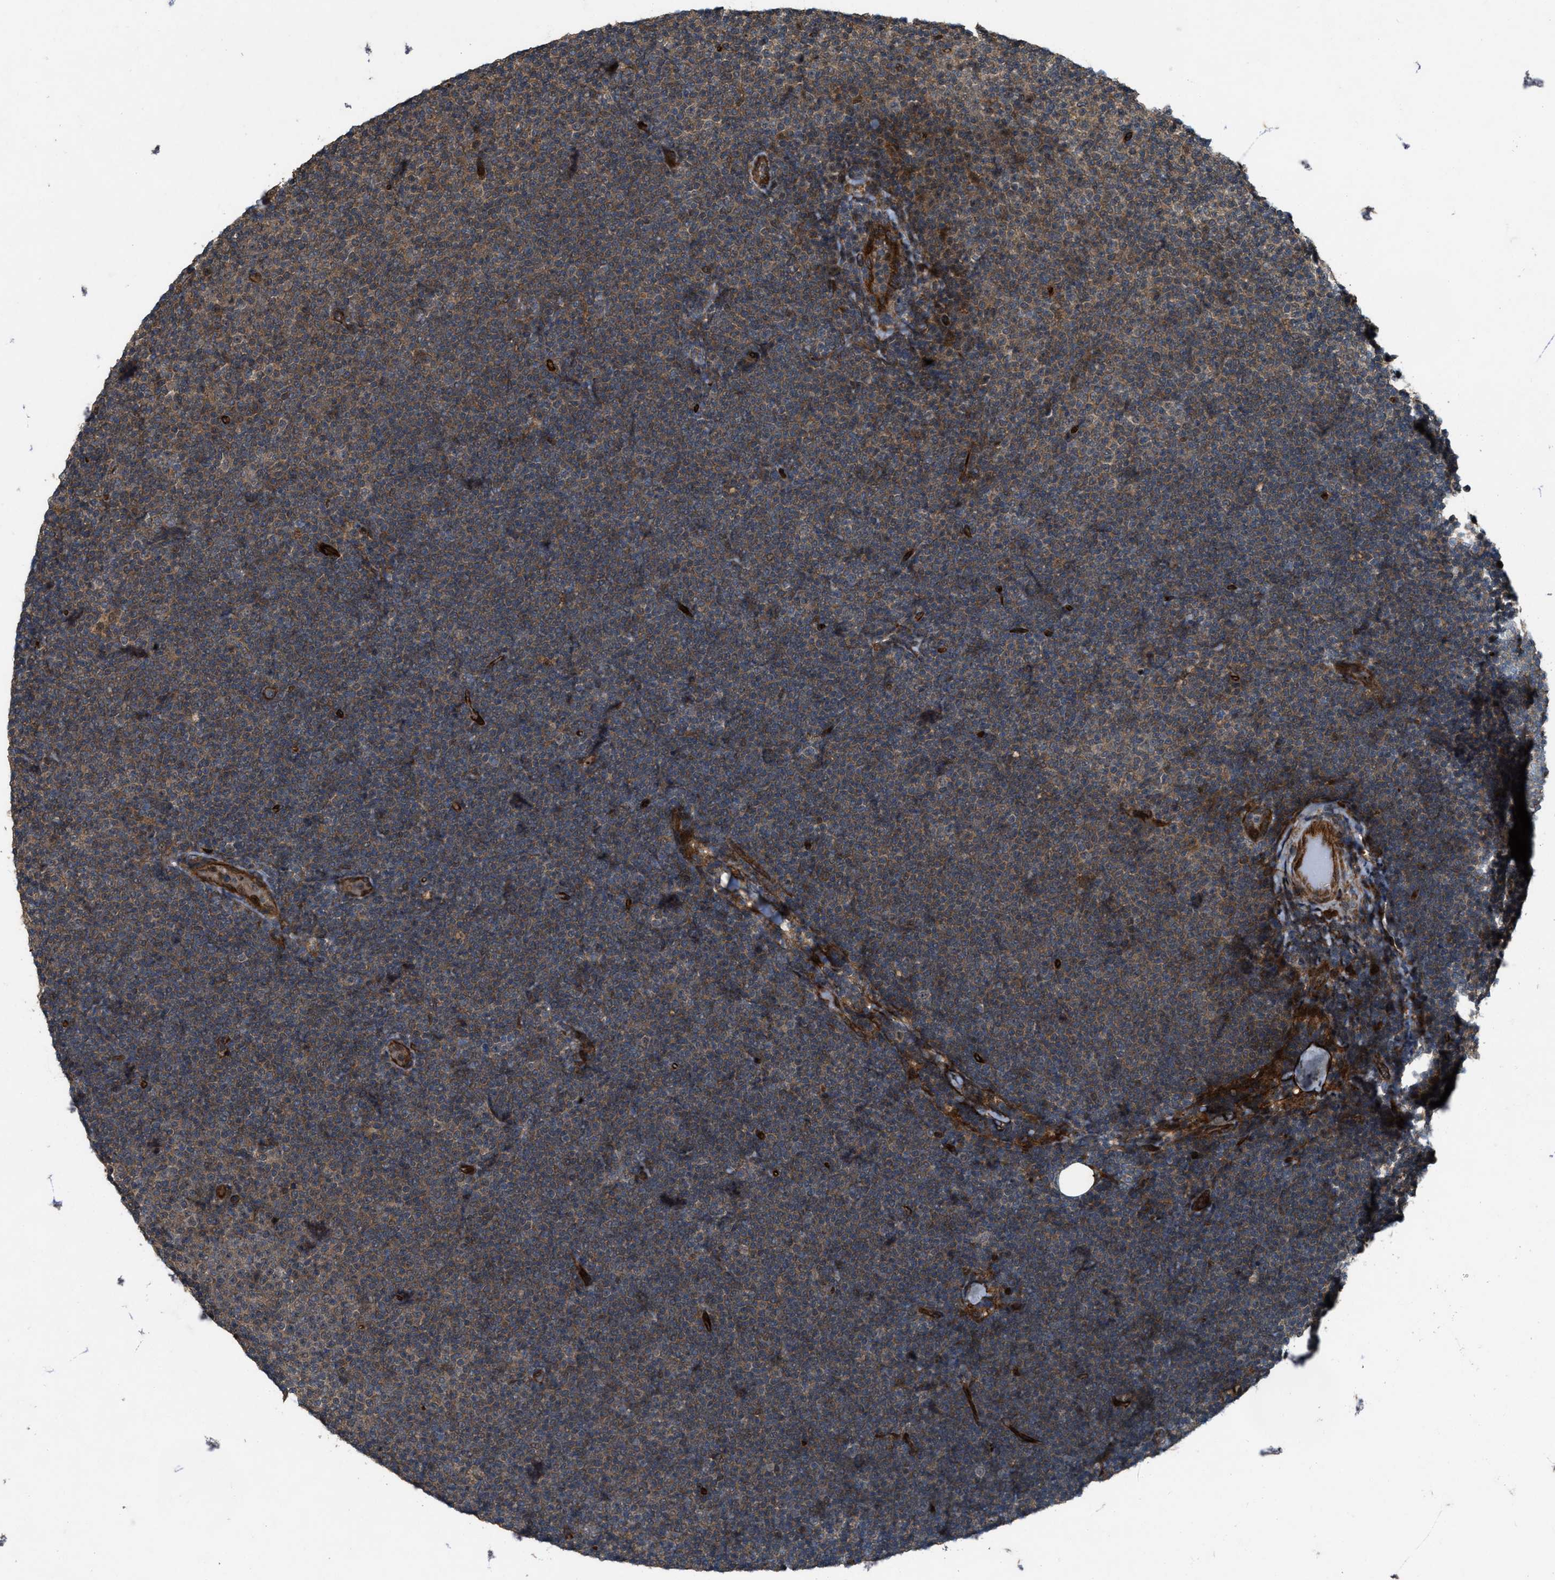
{"staining": {"intensity": "weak", "quantity": ">75%", "location": "cytoplasmic/membranous"}, "tissue": "lymphoma", "cell_type": "Tumor cells", "image_type": "cancer", "snomed": [{"axis": "morphology", "description": "Malignant lymphoma, non-Hodgkin's type, Low grade"}, {"axis": "topography", "description": "Lymph node"}], "caption": "Protein expression analysis of malignant lymphoma, non-Hodgkin's type (low-grade) demonstrates weak cytoplasmic/membranous positivity in about >75% of tumor cells. (DAB IHC with brightfield microscopy, high magnification).", "gene": "LRRC72", "patient": {"sex": "female", "age": 53}}